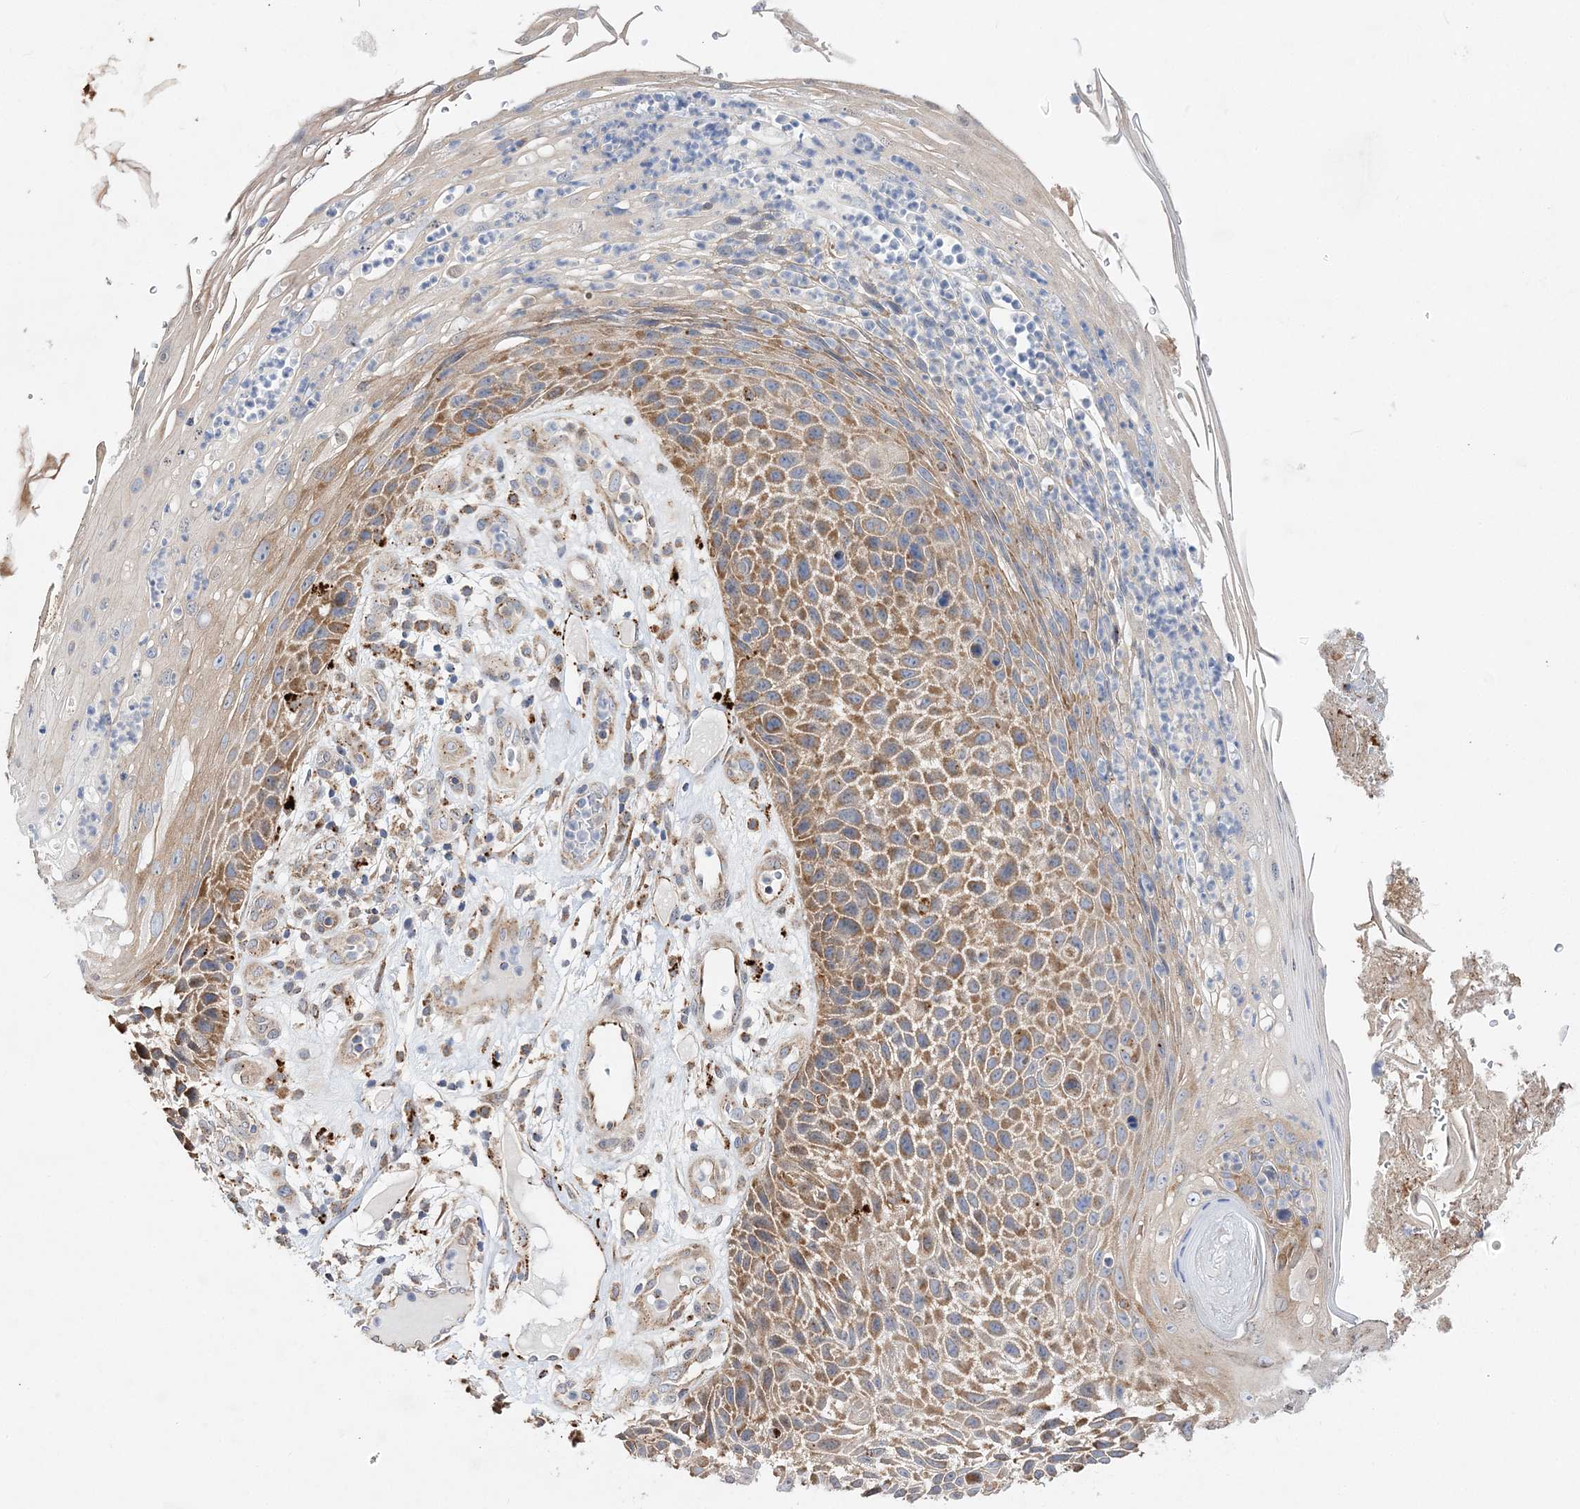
{"staining": {"intensity": "moderate", "quantity": ">75%", "location": "cytoplasmic/membranous"}, "tissue": "skin cancer", "cell_type": "Tumor cells", "image_type": "cancer", "snomed": [{"axis": "morphology", "description": "Squamous cell carcinoma, NOS"}, {"axis": "topography", "description": "Skin"}], "caption": "Protein staining by immunohistochemistry (IHC) reveals moderate cytoplasmic/membranous expression in about >75% of tumor cells in skin cancer (squamous cell carcinoma).", "gene": "C3orf38", "patient": {"sex": "female", "age": 88}}